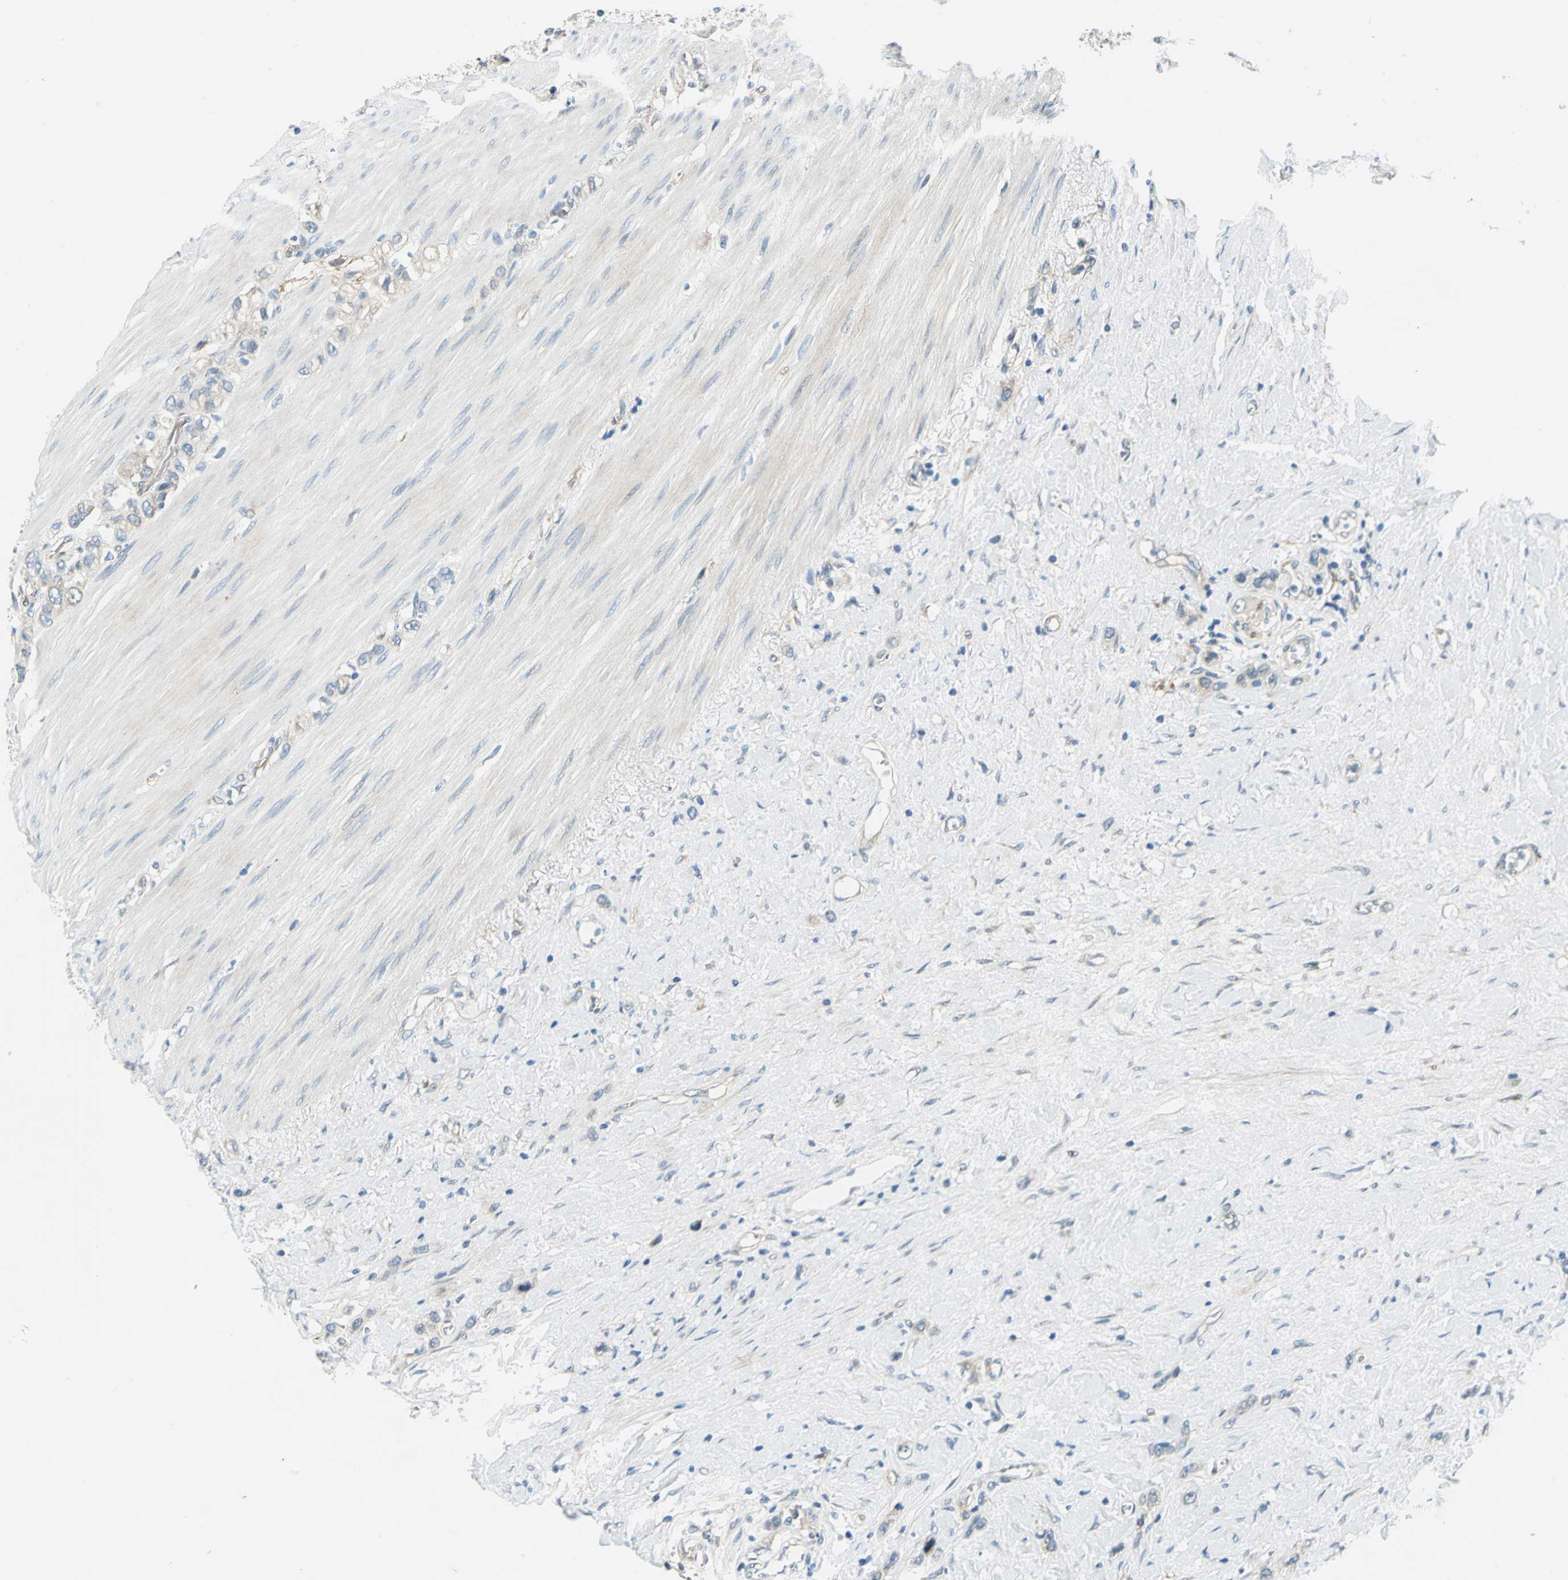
{"staining": {"intensity": "weak", "quantity": "<25%", "location": "cytoplasmic/membranous"}, "tissue": "stomach cancer", "cell_type": "Tumor cells", "image_type": "cancer", "snomed": [{"axis": "morphology", "description": "Normal tissue, NOS"}, {"axis": "morphology", "description": "Adenocarcinoma, NOS"}, {"axis": "morphology", "description": "Adenocarcinoma, High grade"}, {"axis": "topography", "description": "Stomach, upper"}, {"axis": "topography", "description": "Stomach"}], "caption": "A micrograph of human stomach cancer (adenocarcinoma) is negative for staining in tumor cells.", "gene": "CDC42EP1", "patient": {"sex": "female", "age": 65}}